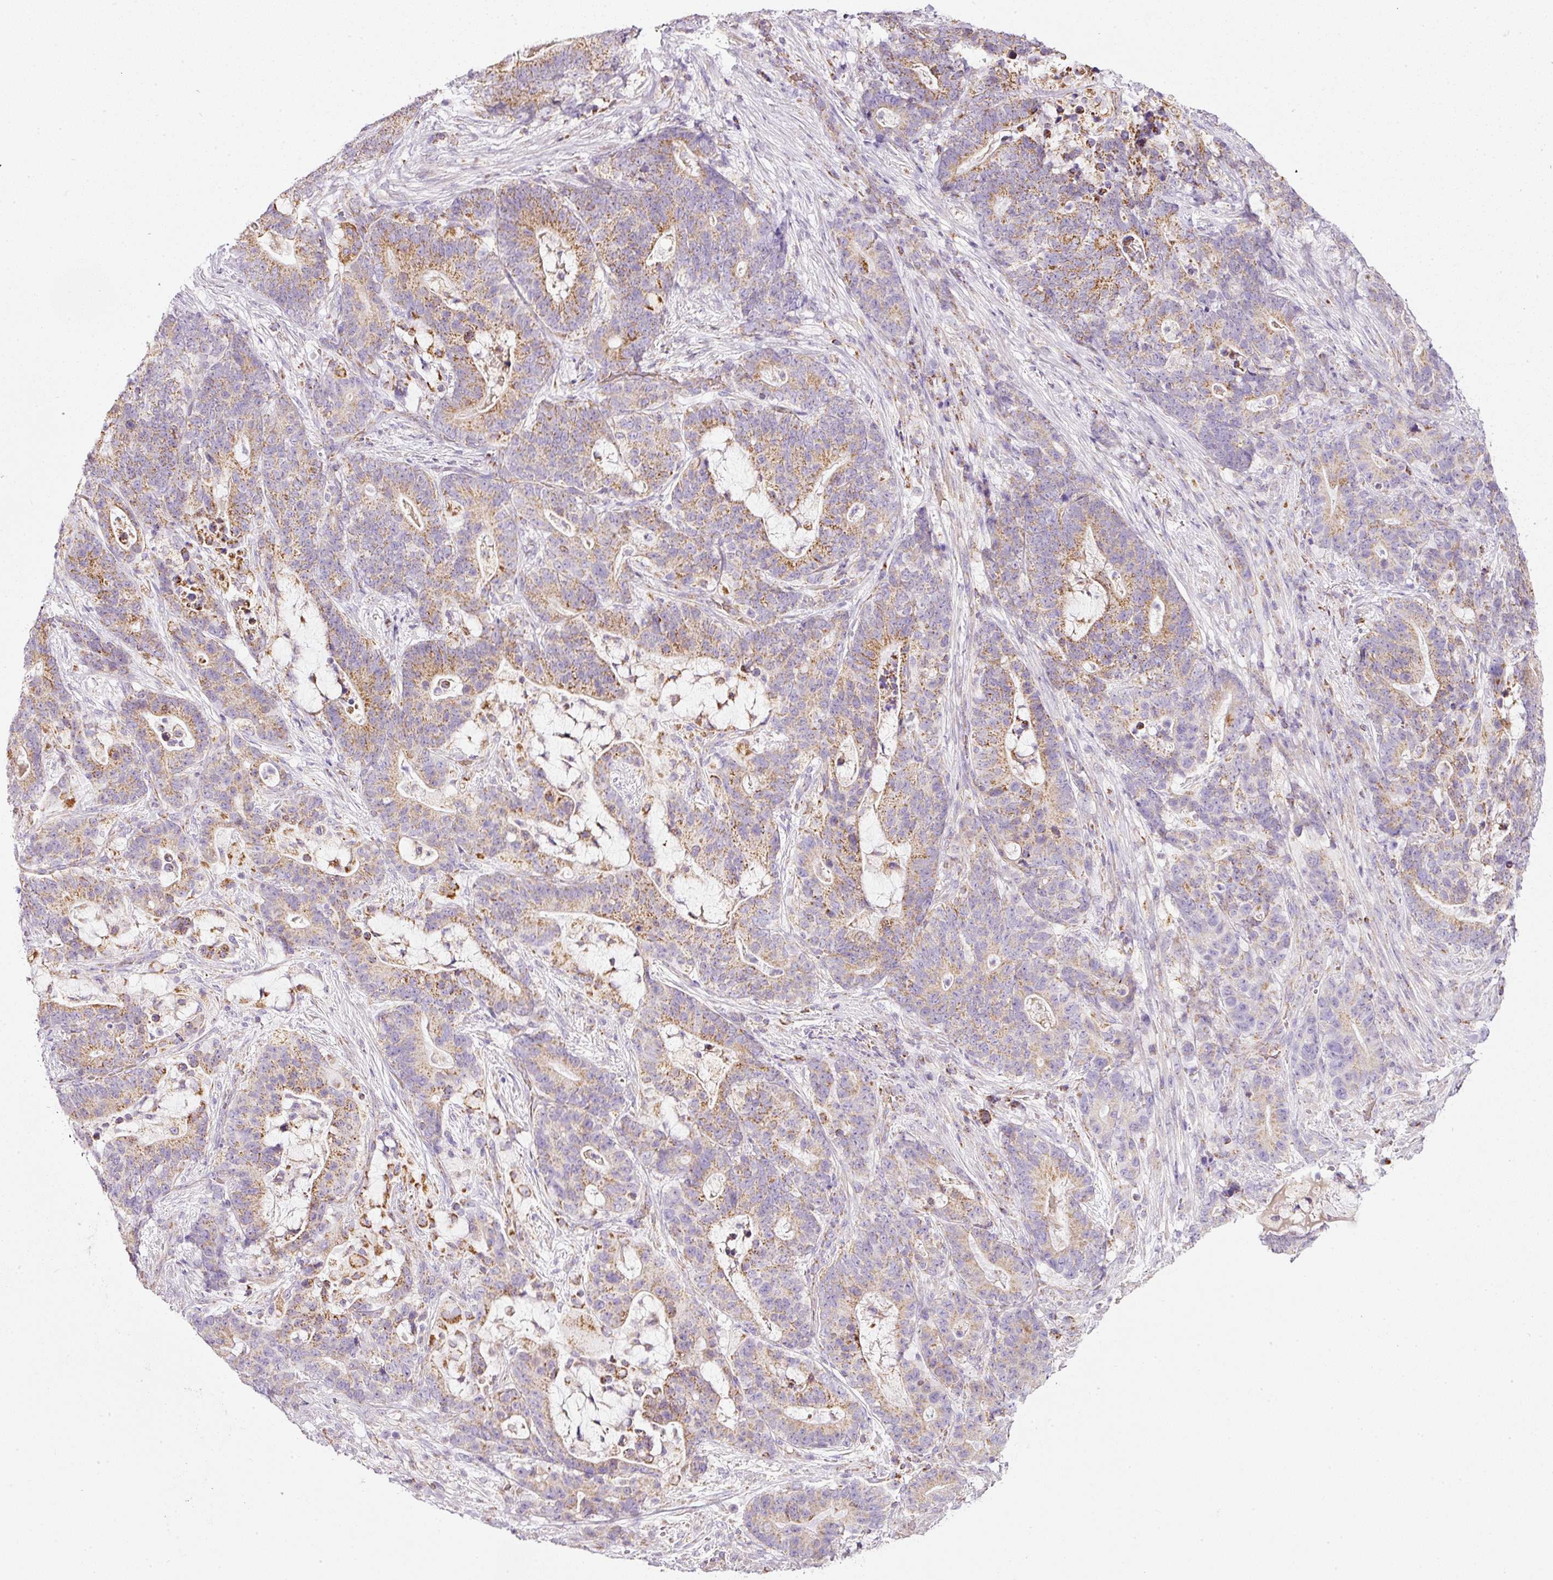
{"staining": {"intensity": "moderate", "quantity": "25%-75%", "location": "cytoplasmic/membranous"}, "tissue": "stomach cancer", "cell_type": "Tumor cells", "image_type": "cancer", "snomed": [{"axis": "morphology", "description": "Normal tissue, NOS"}, {"axis": "morphology", "description": "Adenocarcinoma, NOS"}, {"axis": "topography", "description": "Stomach"}], "caption": "Immunohistochemistry (IHC) of adenocarcinoma (stomach) displays medium levels of moderate cytoplasmic/membranous staining in about 25%-75% of tumor cells.", "gene": "SDHA", "patient": {"sex": "female", "age": 64}}